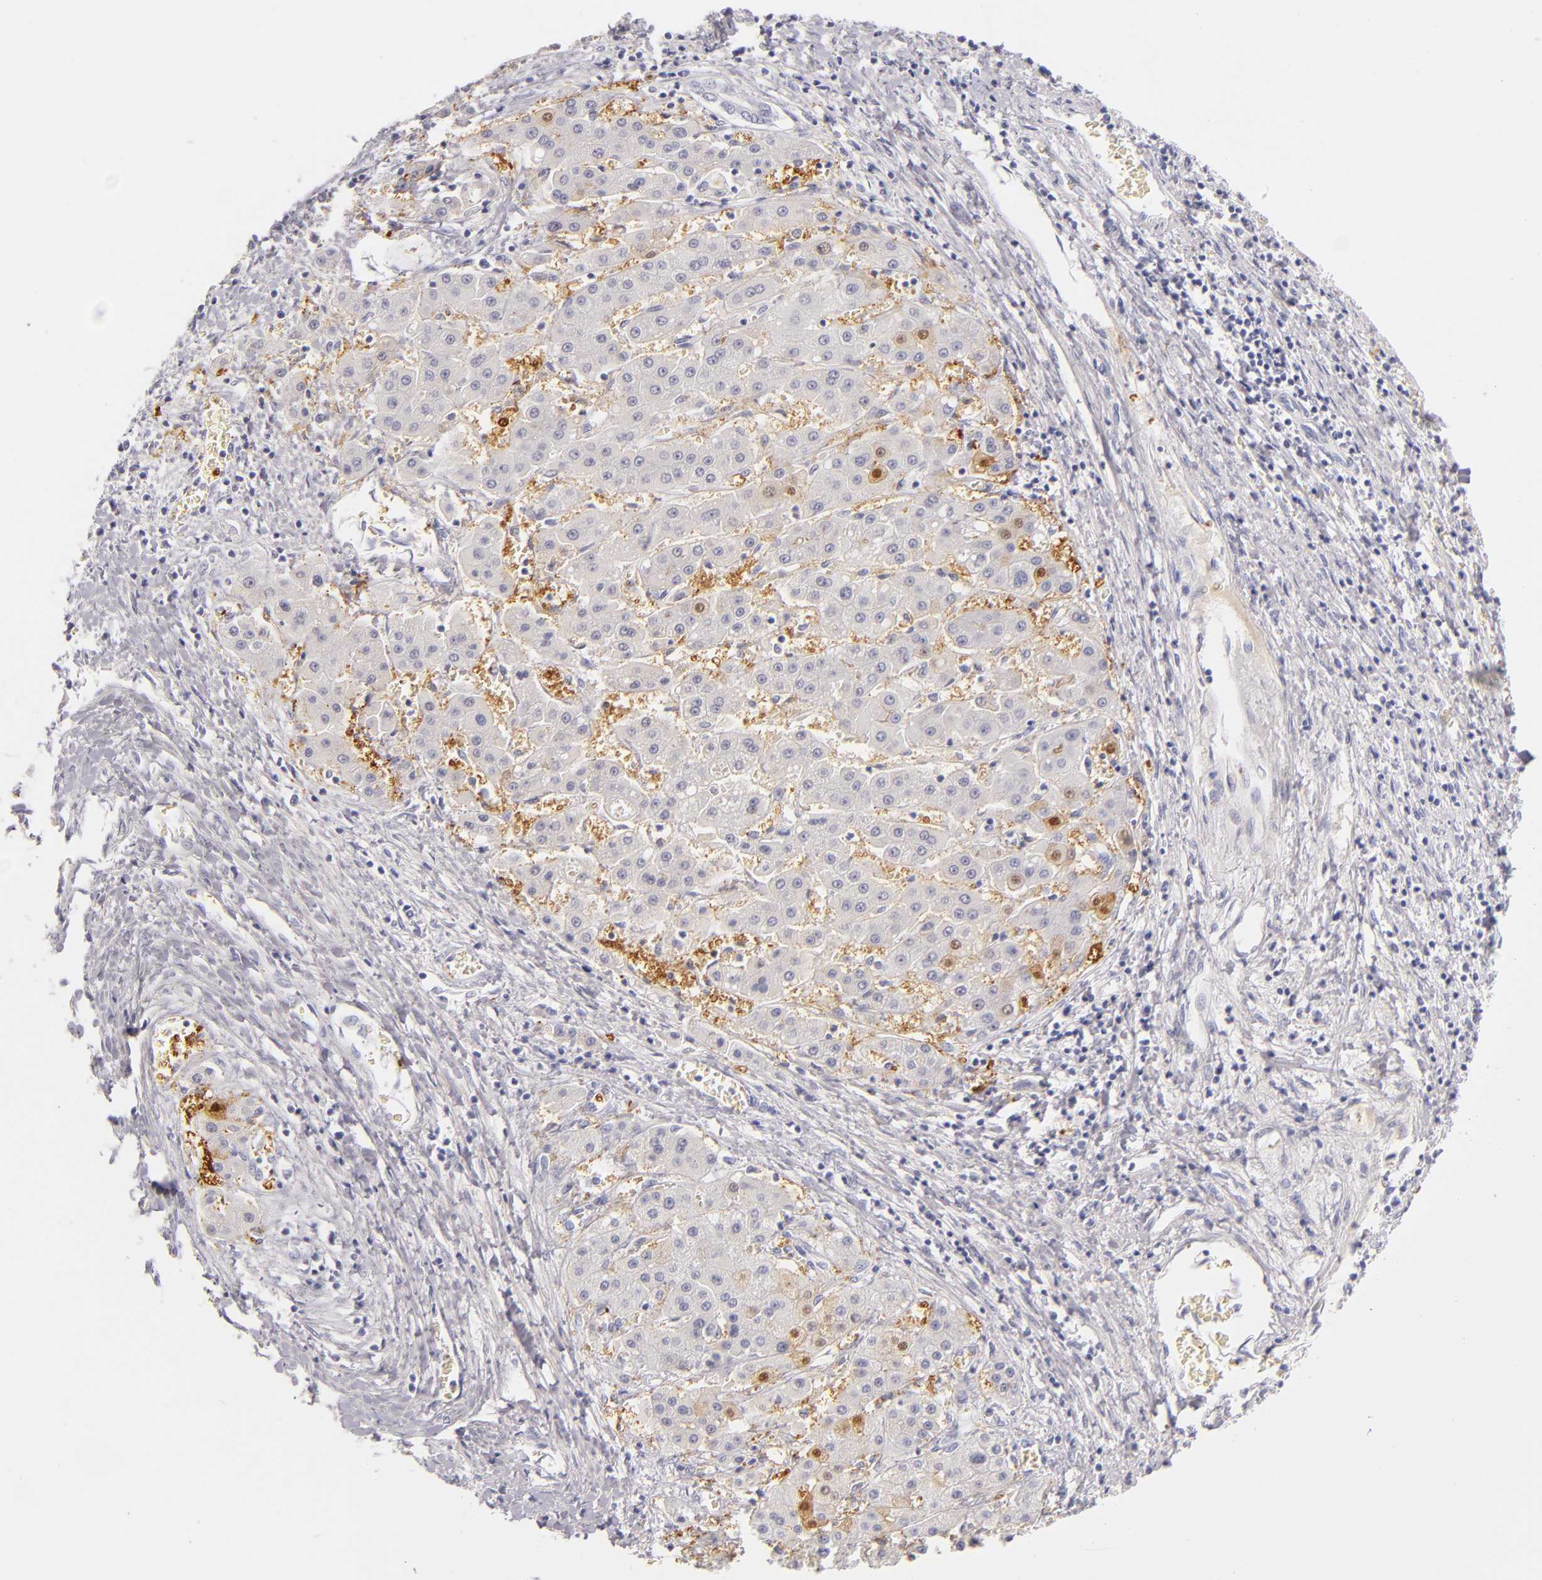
{"staining": {"intensity": "weak", "quantity": "<25%", "location": "cytoplasmic/membranous"}, "tissue": "liver cancer", "cell_type": "Tumor cells", "image_type": "cancer", "snomed": [{"axis": "morphology", "description": "Carcinoma, Hepatocellular, NOS"}, {"axis": "topography", "description": "Liver"}], "caption": "A high-resolution histopathology image shows immunohistochemistry (IHC) staining of liver hepatocellular carcinoma, which shows no significant staining in tumor cells. Nuclei are stained in blue.", "gene": "FABP1", "patient": {"sex": "male", "age": 24}}